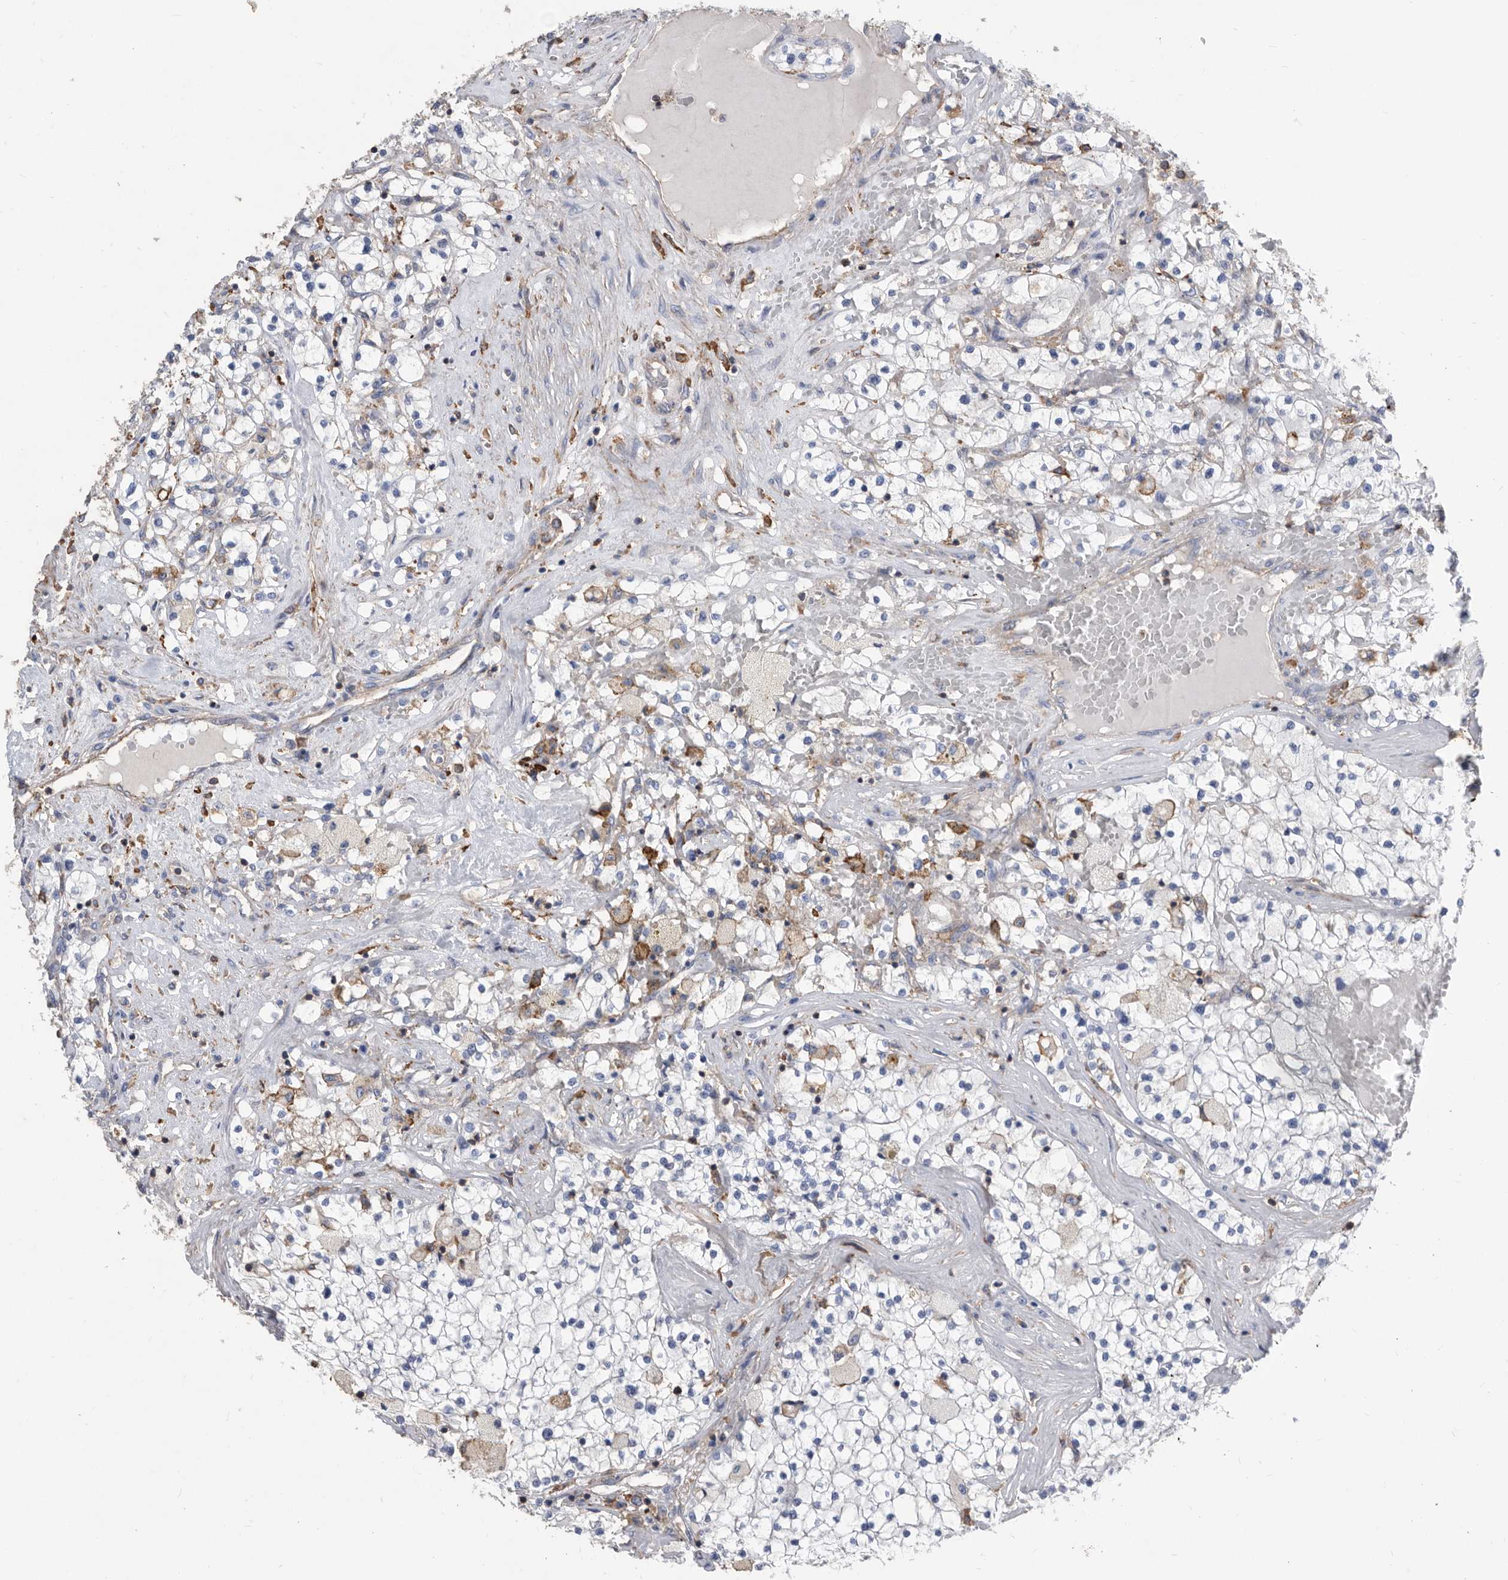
{"staining": {"intensity": "negative", "quantity": "none", "location": "none"}, "tissue": "renal cancer", "cell_type": "Tumor cells", "image_type": "cancer", "snomed": [{"axis": "morphology", "description": "Normal tissue, NOS"}, {"axis": "morphology", "description": "Adenocarcinoma, NOS"}, {"axis": "topography", "description": "Kidney"}], "caption": "There is no significant expression in tumor cells of renal cancer (adenocarcinoma). Nuclei are stained in blue.", "gene": "MS4A4A", "patient": {"sex": "male", "age": 68}}